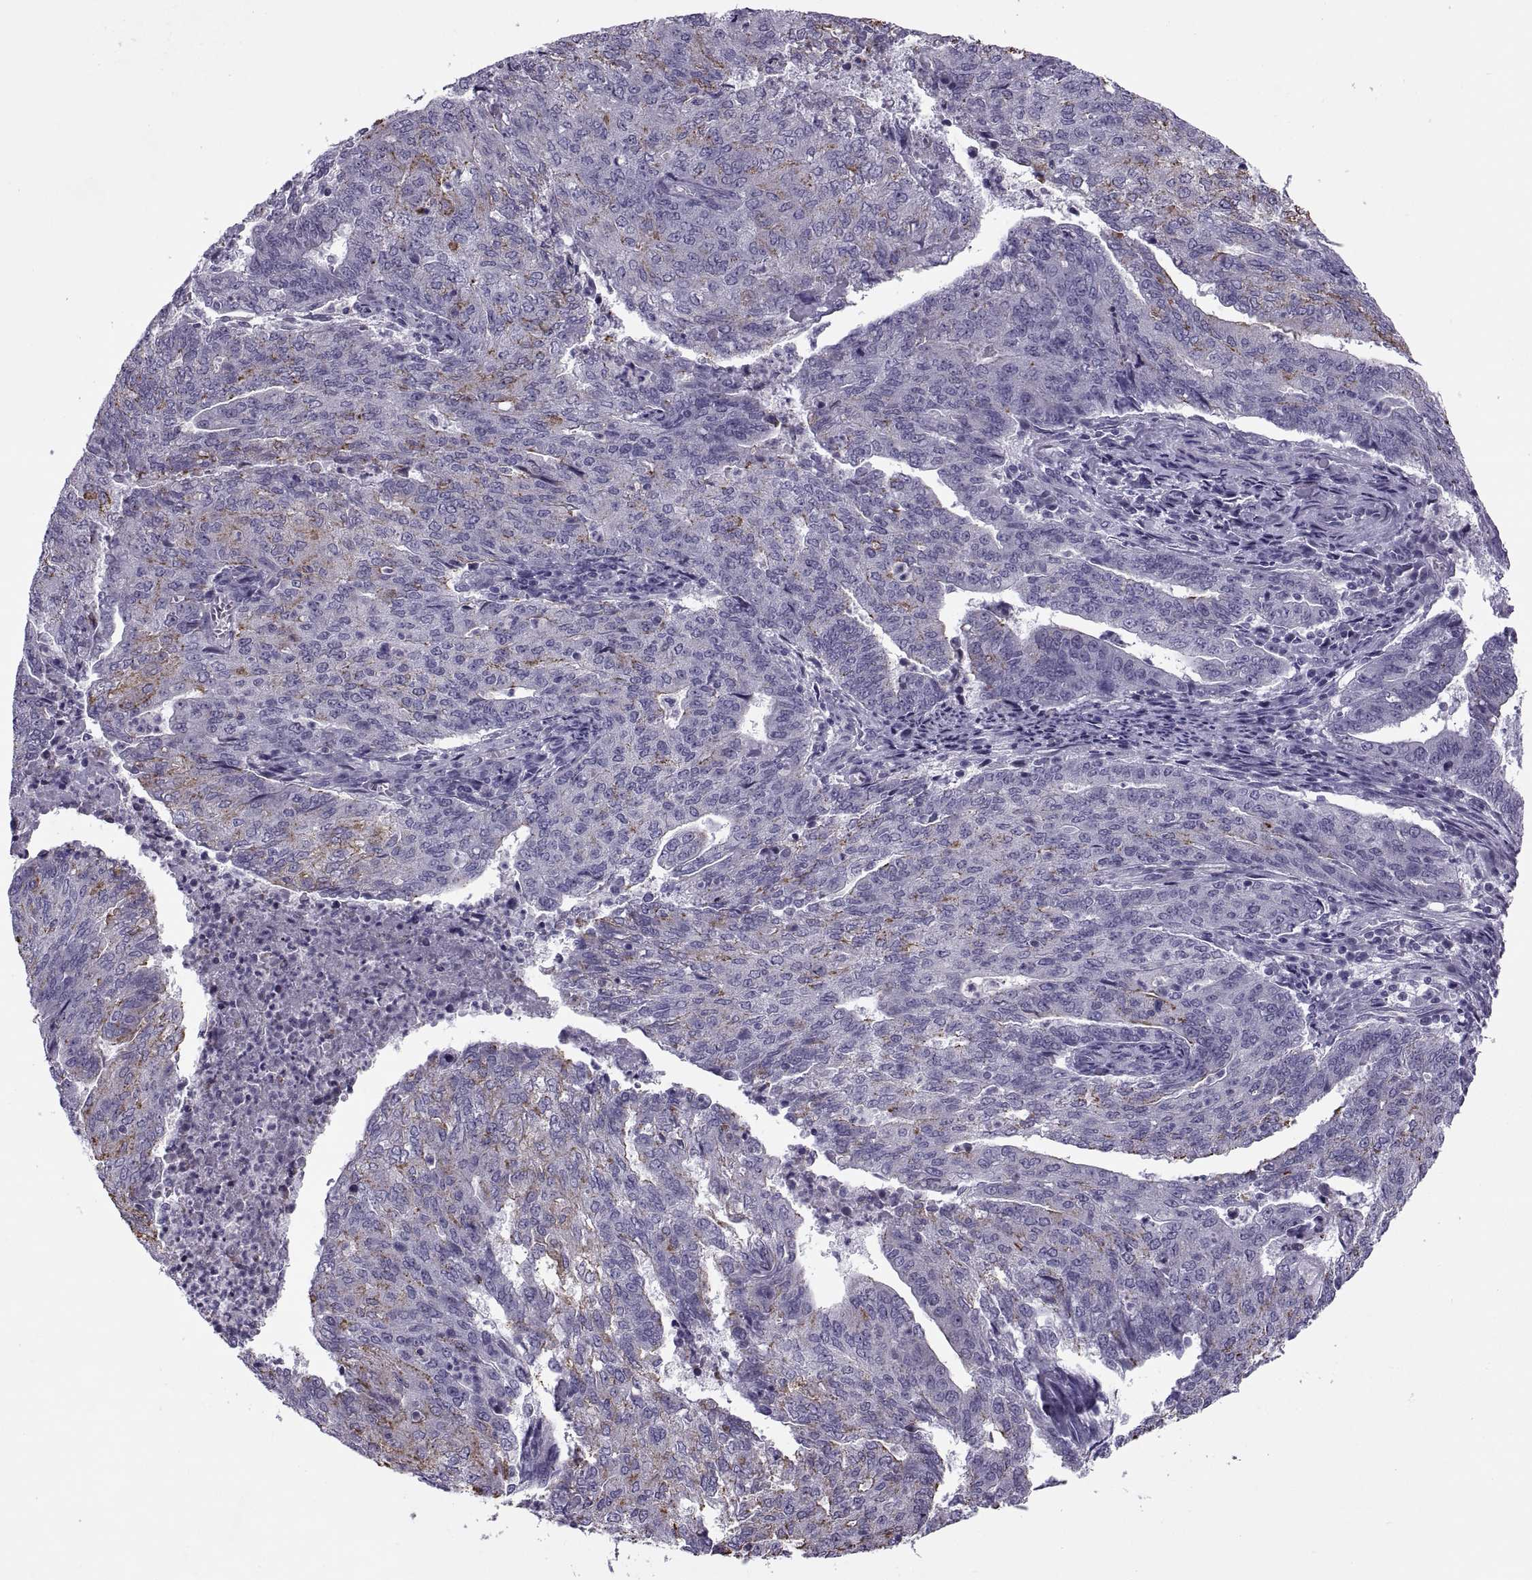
{"staining": {"intensity": "negative", "quantity": "none", "location": "none"}, "tissue": "endometrial cancer", "cell_type": "Tumor cells", "image_type": "cancer", "snomed": [{"axis": "morphology", "description": "Adenocarcinoma, NOS"}, {"axis": "topography", "description": "Endometrium"}], "caption": "Adenocarcinoma (endometrial) was stained to show a protein in brown. There is no significant staining in tumor cells.", "gene": "MAGEB1", "patient": {"sex": "female", "age": 82}}